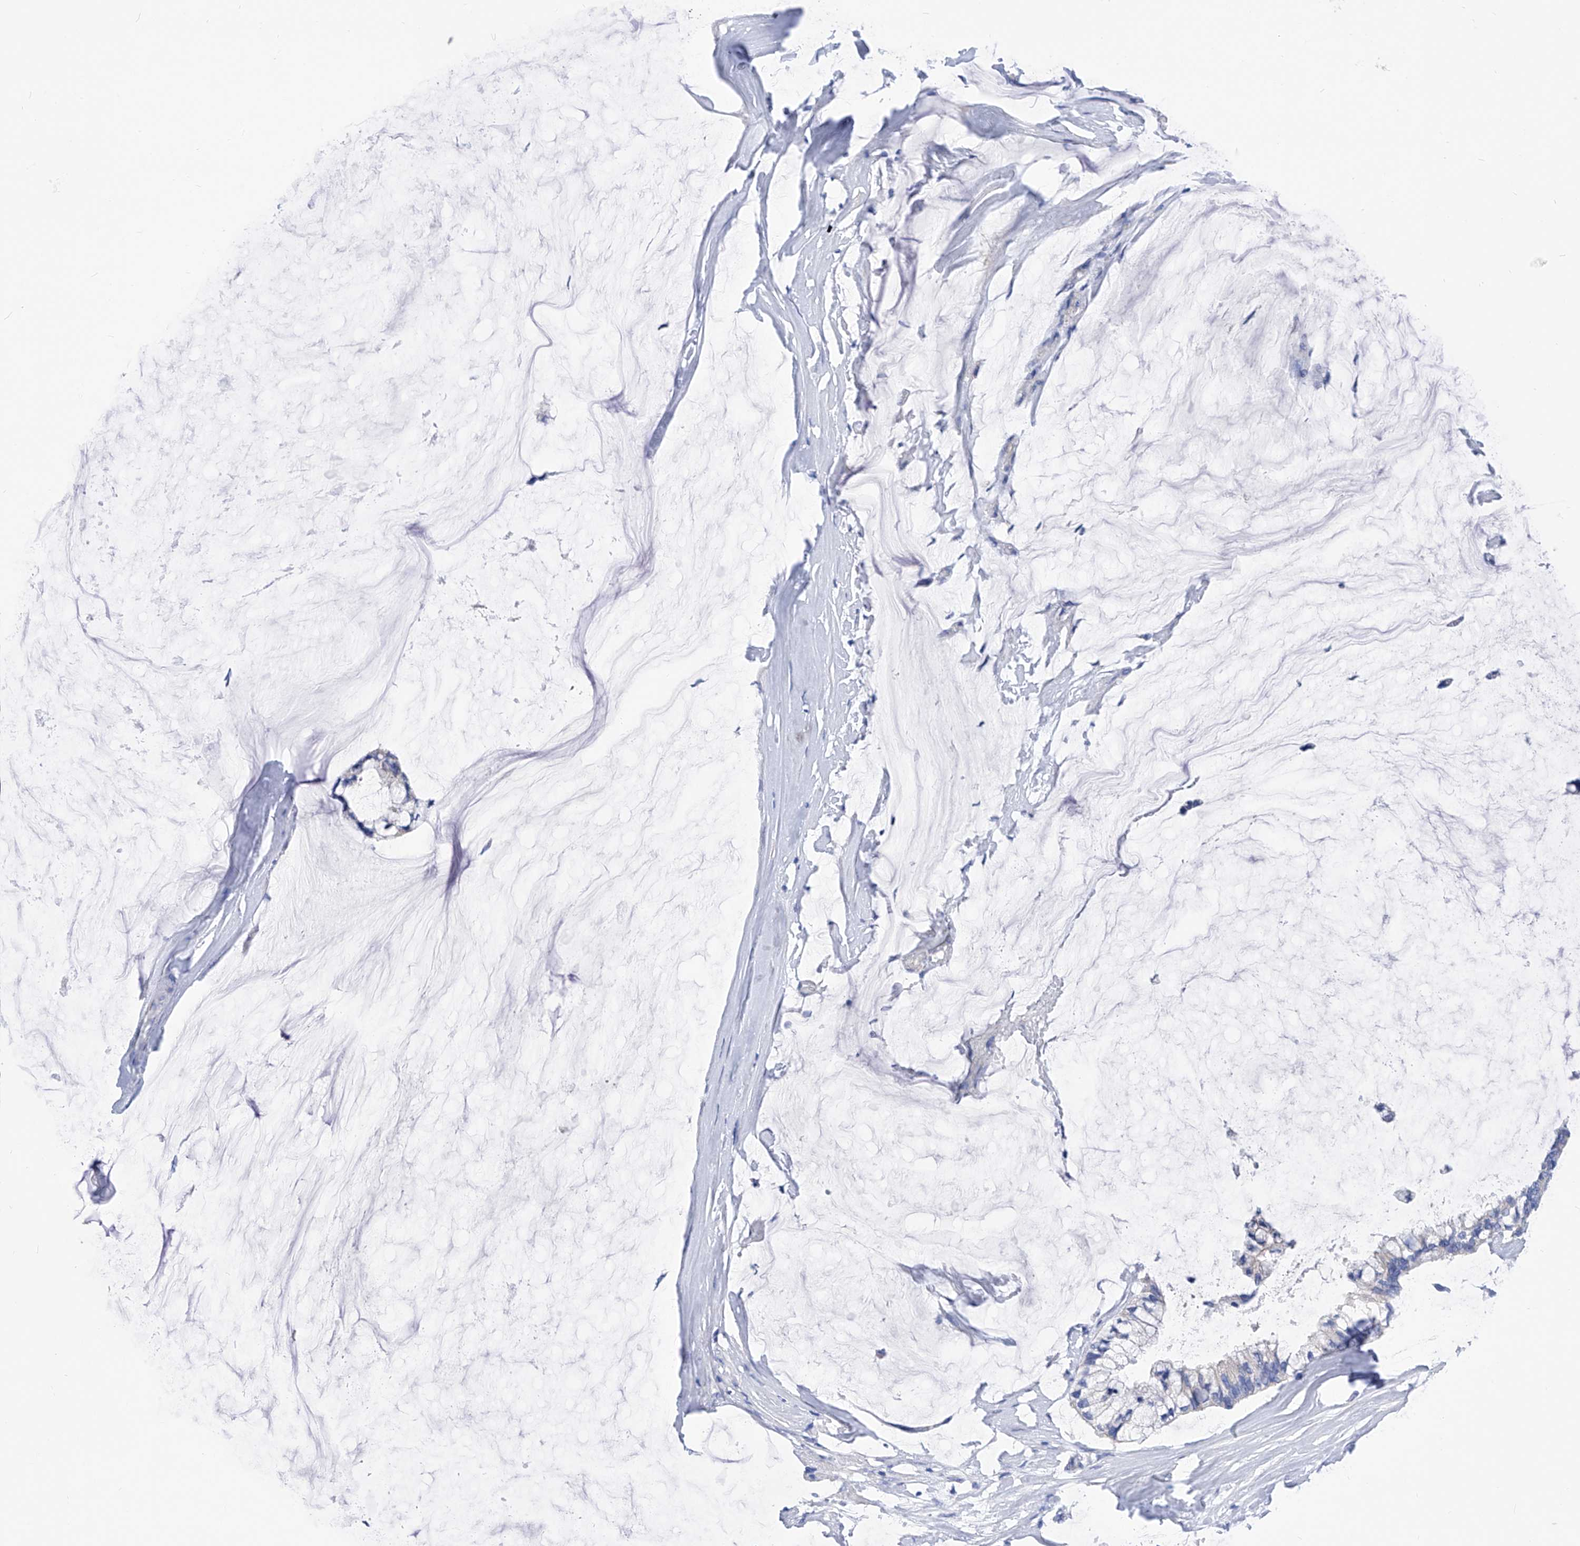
{"staining": {"intensity": "negative", "quantity": "none", "location": "none"}, "tissue": "ovarian cancer", "cell_type": "Tumor cells", "image_type": "cancer", "snomed": [{"axis": "morphology", "description": "Cystadenocarcinoma, mucinous, NOS"}, {"axis": "topography", "description": "Ovary"}], "caption": "Tumor cells are negative for brown protein staining in ovarian cancer (mucinous cystadenocarcinoma).", "gene": "XPNPEP1", "patient": {"sex": "female", "age": 39}}